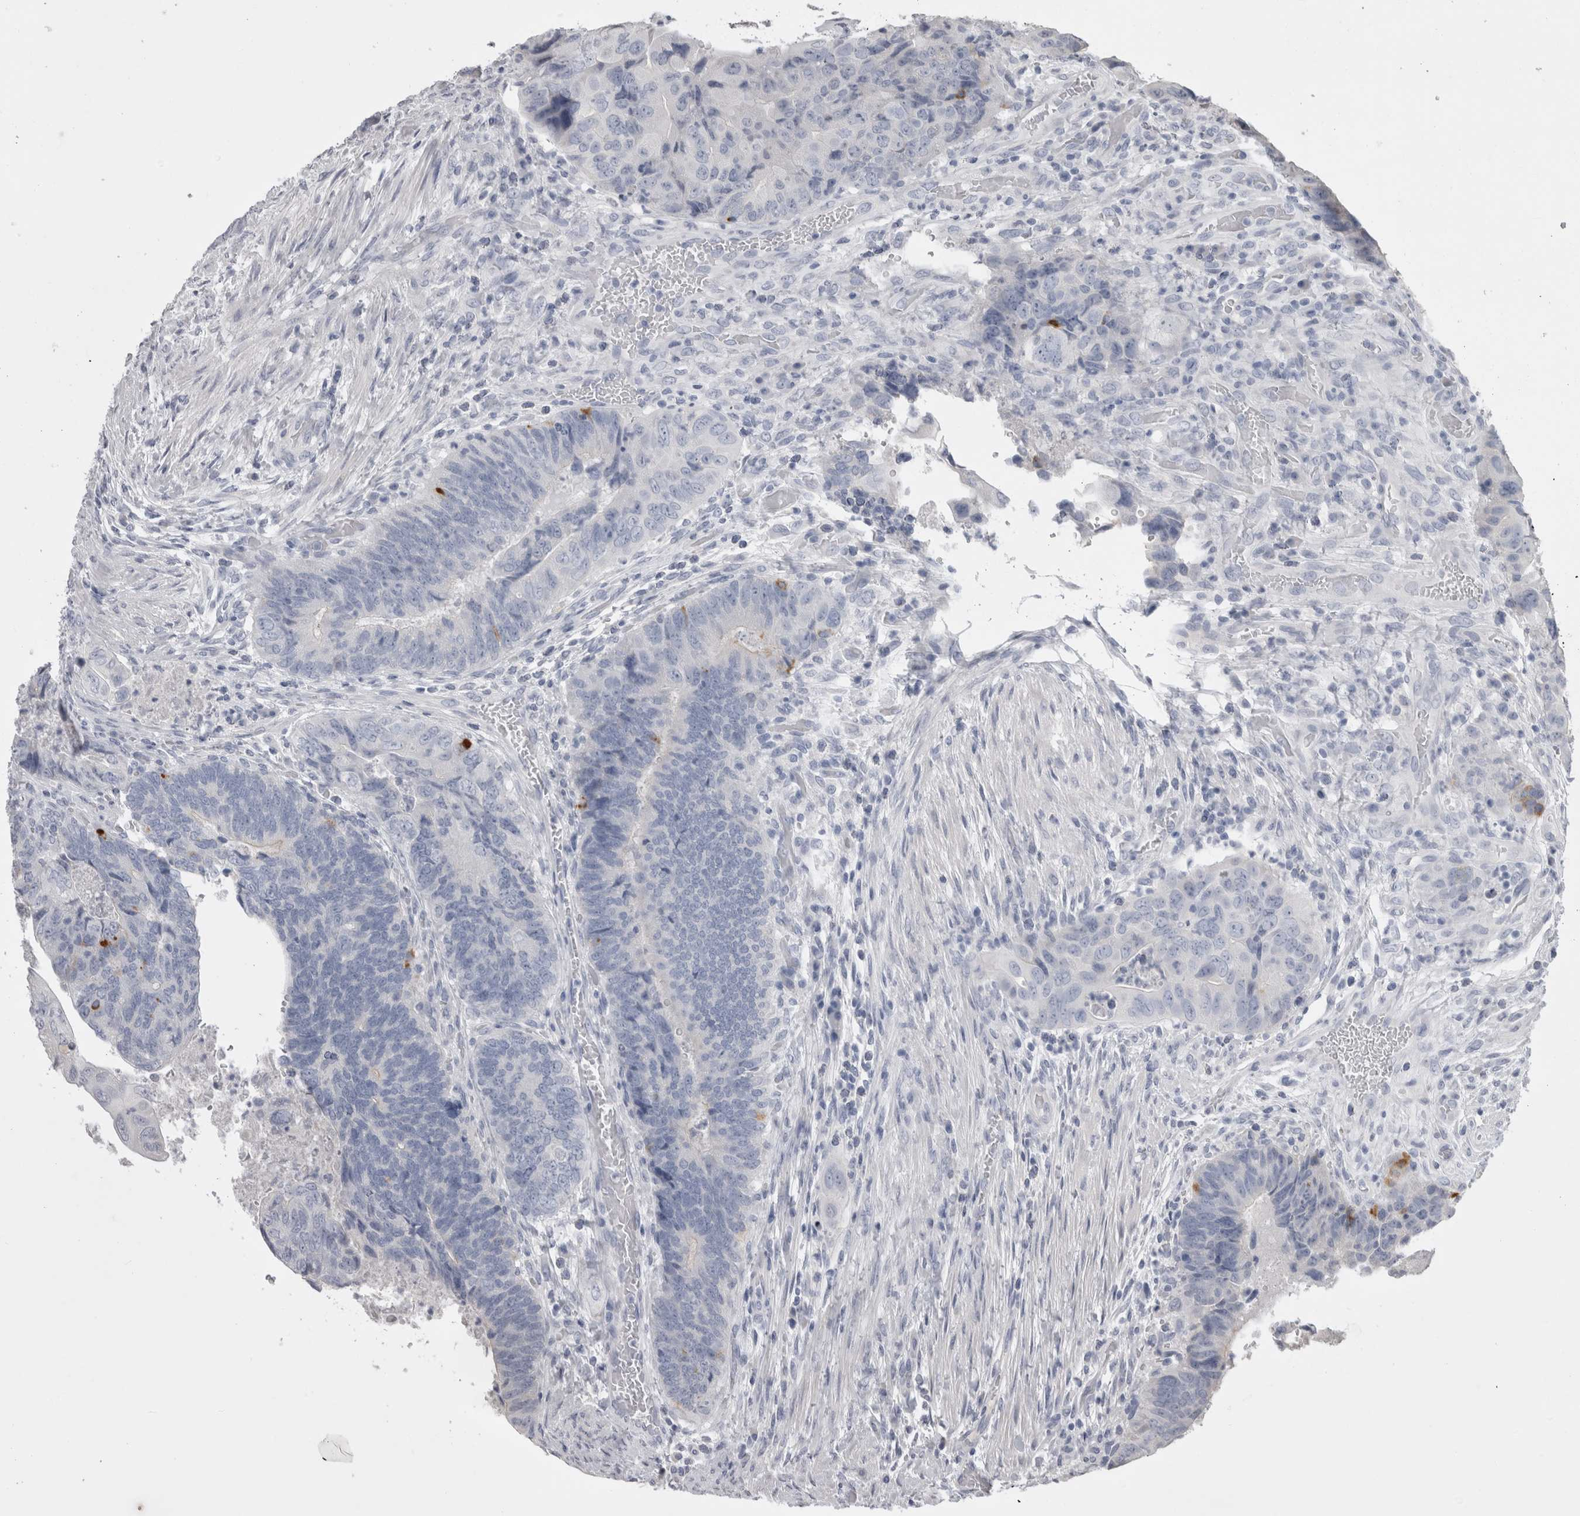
{"staining": {"intensity": "negative", "quantity": "none", "location": "none"}, "tissue": "colorectal cancer", "cell_type": "Tumor cells", "image_type": "cancer", "snomed": [{"axis": "morphology", "description": "Adenocarcinoma, NOS"}, {"axis": "topography", "description": "Rectum"}], "caption": "IHC micrograph of neoplastic tissue: human colorectal adenocarcinoma stained with DAB (3,3'-diaminobenzidine) reveals no significant protein expression in tumor cells. Brightfield microscopy of immunohistochemistry stained with DAB (3,3'-diaminobenzidine) (brown) and hematoxylin (blue), captured at high magnification.", "gene": "ADAM2", "patient": {"sex": "male", "age": 63}}